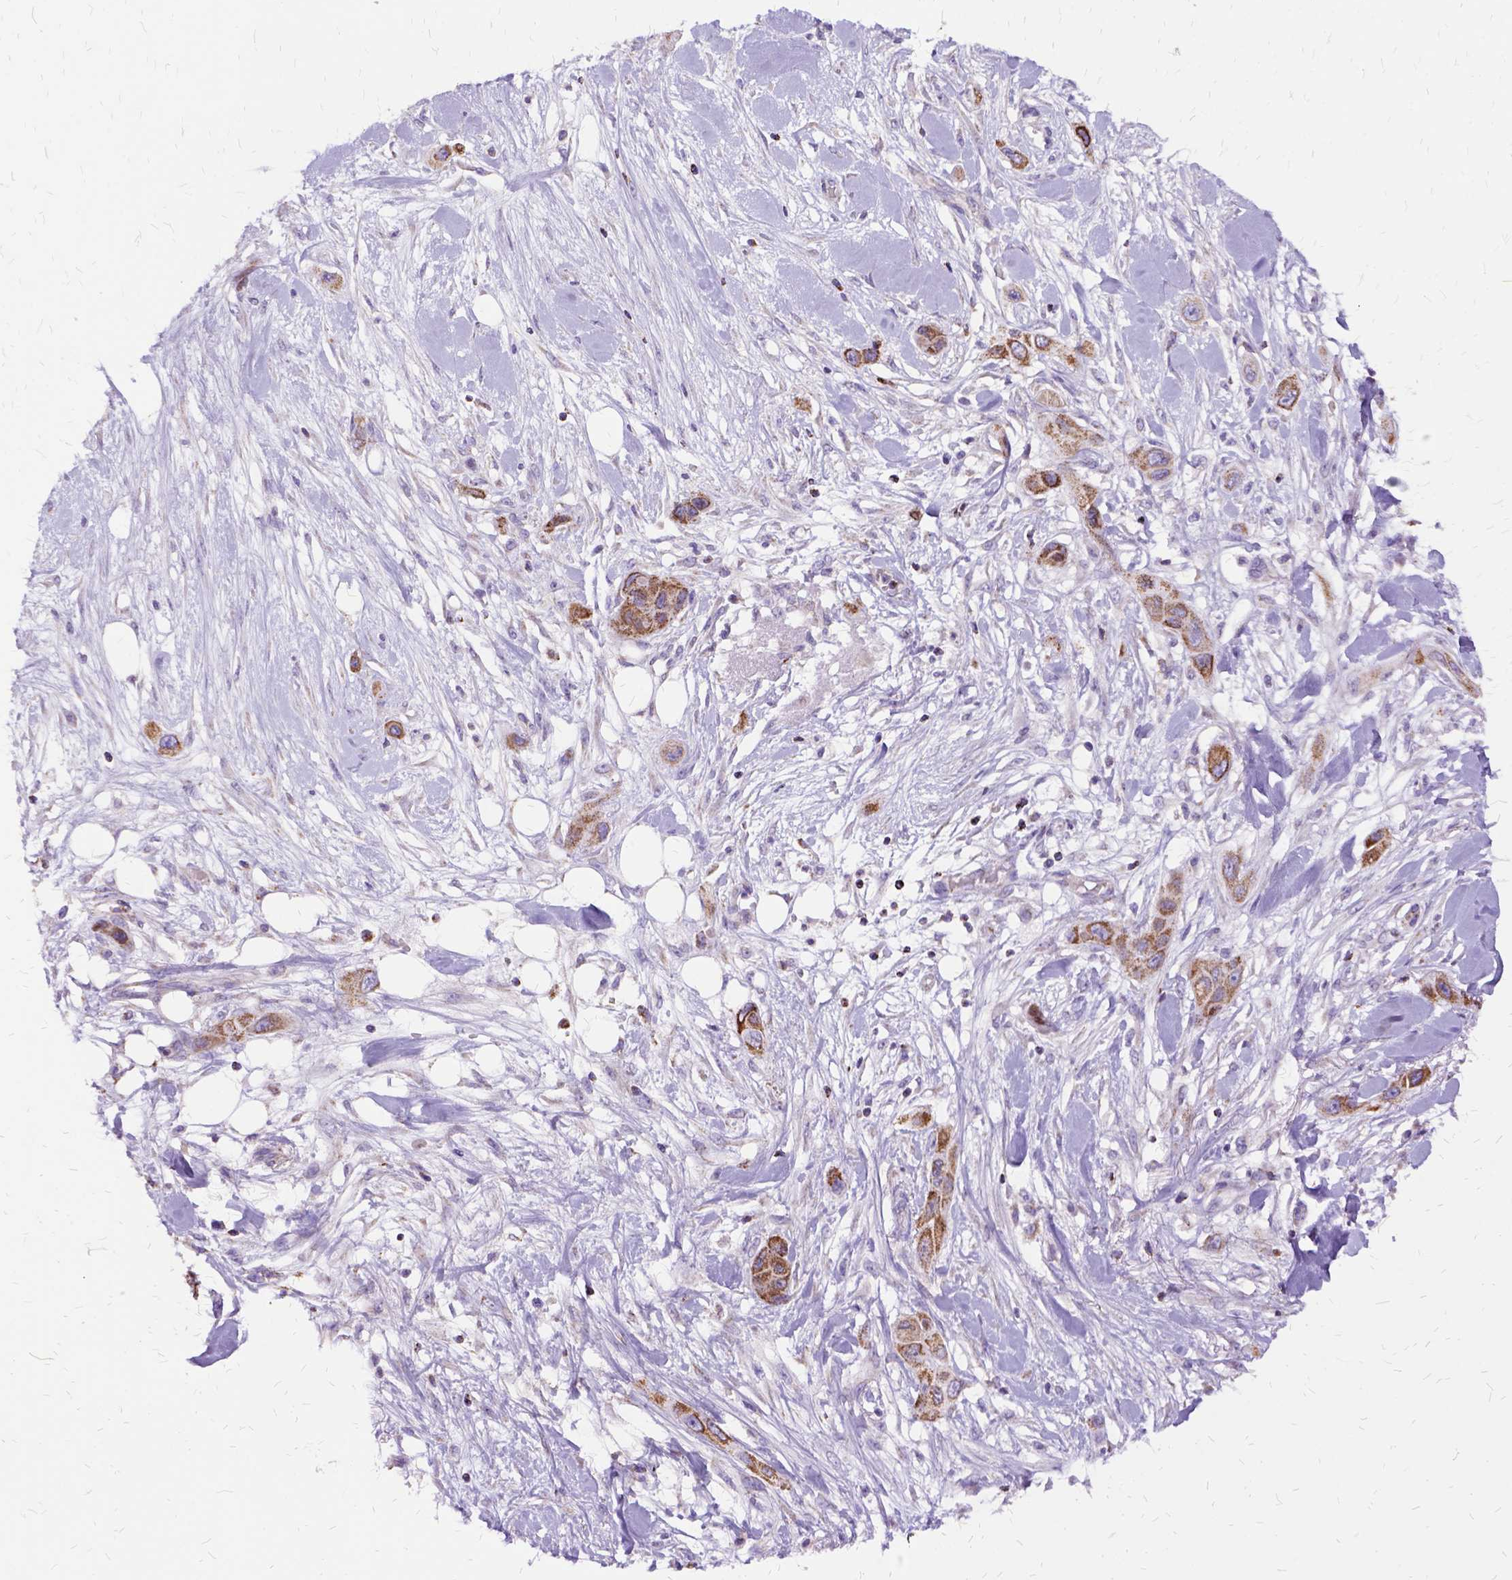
{"staining": {"intensity": "moderate", "quantity": ">75%", "location": "cytoplasmic/membranous"}, "tissue": "skin cancer", "cell_type": "Tumor cells", "image_type": "cancer", "snomed": [{"axis": "morphology", "description": "Squamous cell carcinoma, NOS"}, {"axis": "topography", "description": "Skin"}], "caption": "Squamous cell carcinoma (skin) stained with DAB (3,3'-diaminobenzidine) immunohistochemistry (IHC) exhibits medium levels of moderate cytoplasmic/membranous expression in about >75% of tumor cells.", "gene": "OXCT1", "patient": {"sex": "male", "age": 79}}